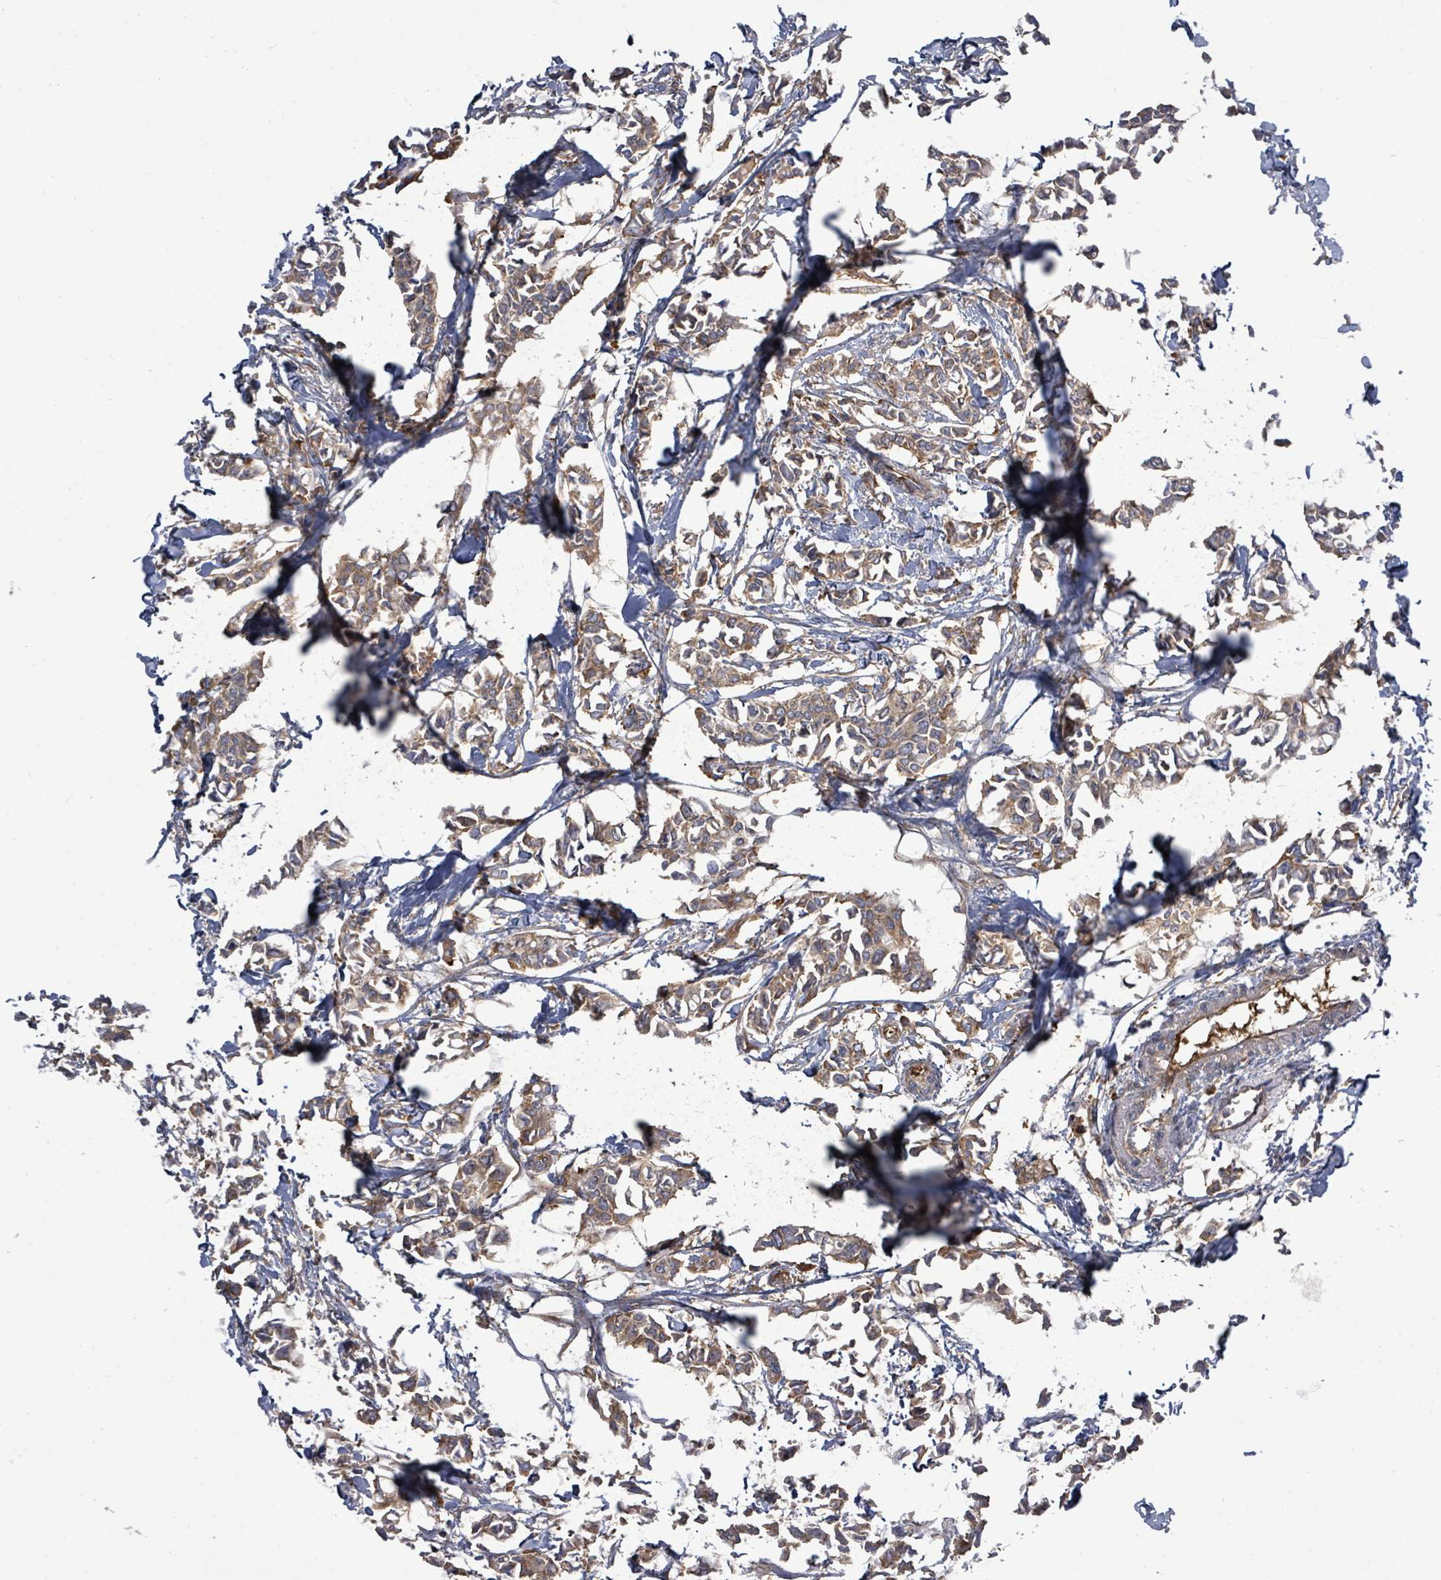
{"staining": {"intensity": "moderate", "quantity": ">75%", "location": "cytoplasmic/membranous"}, "tissue": "breast cancer", "cell_type": "Tumor cells", "image_type": "cancer", "snomed": [{"axis": "morphology", "description": "Duct carcinoma"}, {"axis": "topography", "description": "Breast"}], "caption": "Brown immunohistochemical staining in human breast cancer demonstrates moderate cytoplasmic/membranous positivity in approximately >75% of tumor cells.", "gene": "EIF3C", "patient": {"sex": "female", "age": 41}}